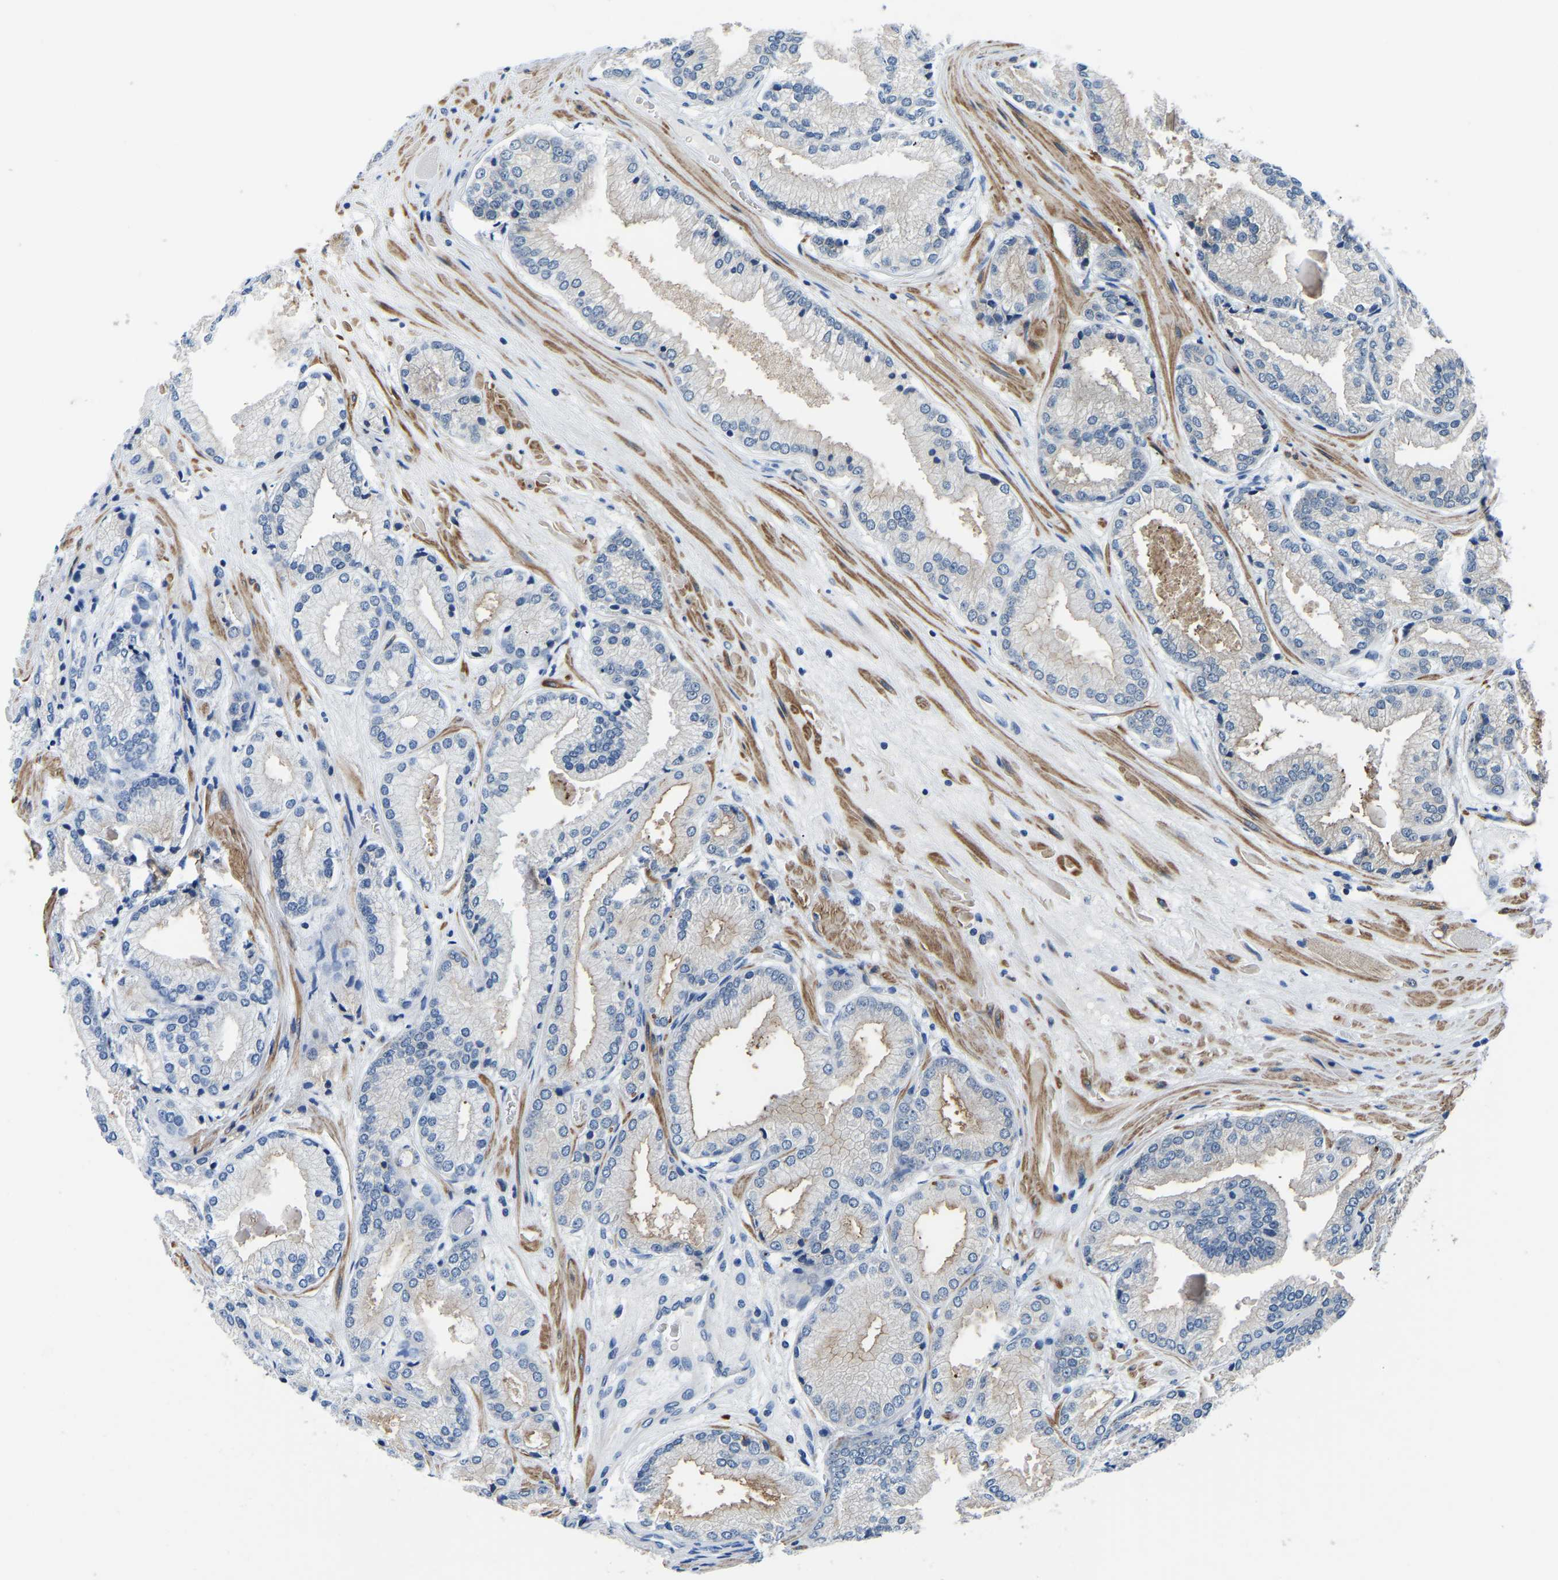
{"staining": {"intensity": "negative", "quantity": "none", "location": "none"}, "tissue": "prostate cancer", "cell_type": "Tumor cells", "image_type": "cancer", "snomed": [{"axis": "morphology", "description": "Adenocarcinoma, High grade"}, {"axis": "topography", "description": "Prostate"}], "caption": "A micrograph of prostate cancer (high-grade adenocarcinoma) stained for a protein reveals no brown staining in tumor cells.", "gene": "LIAS", "patient": {"sex": "male", "age": 59}}